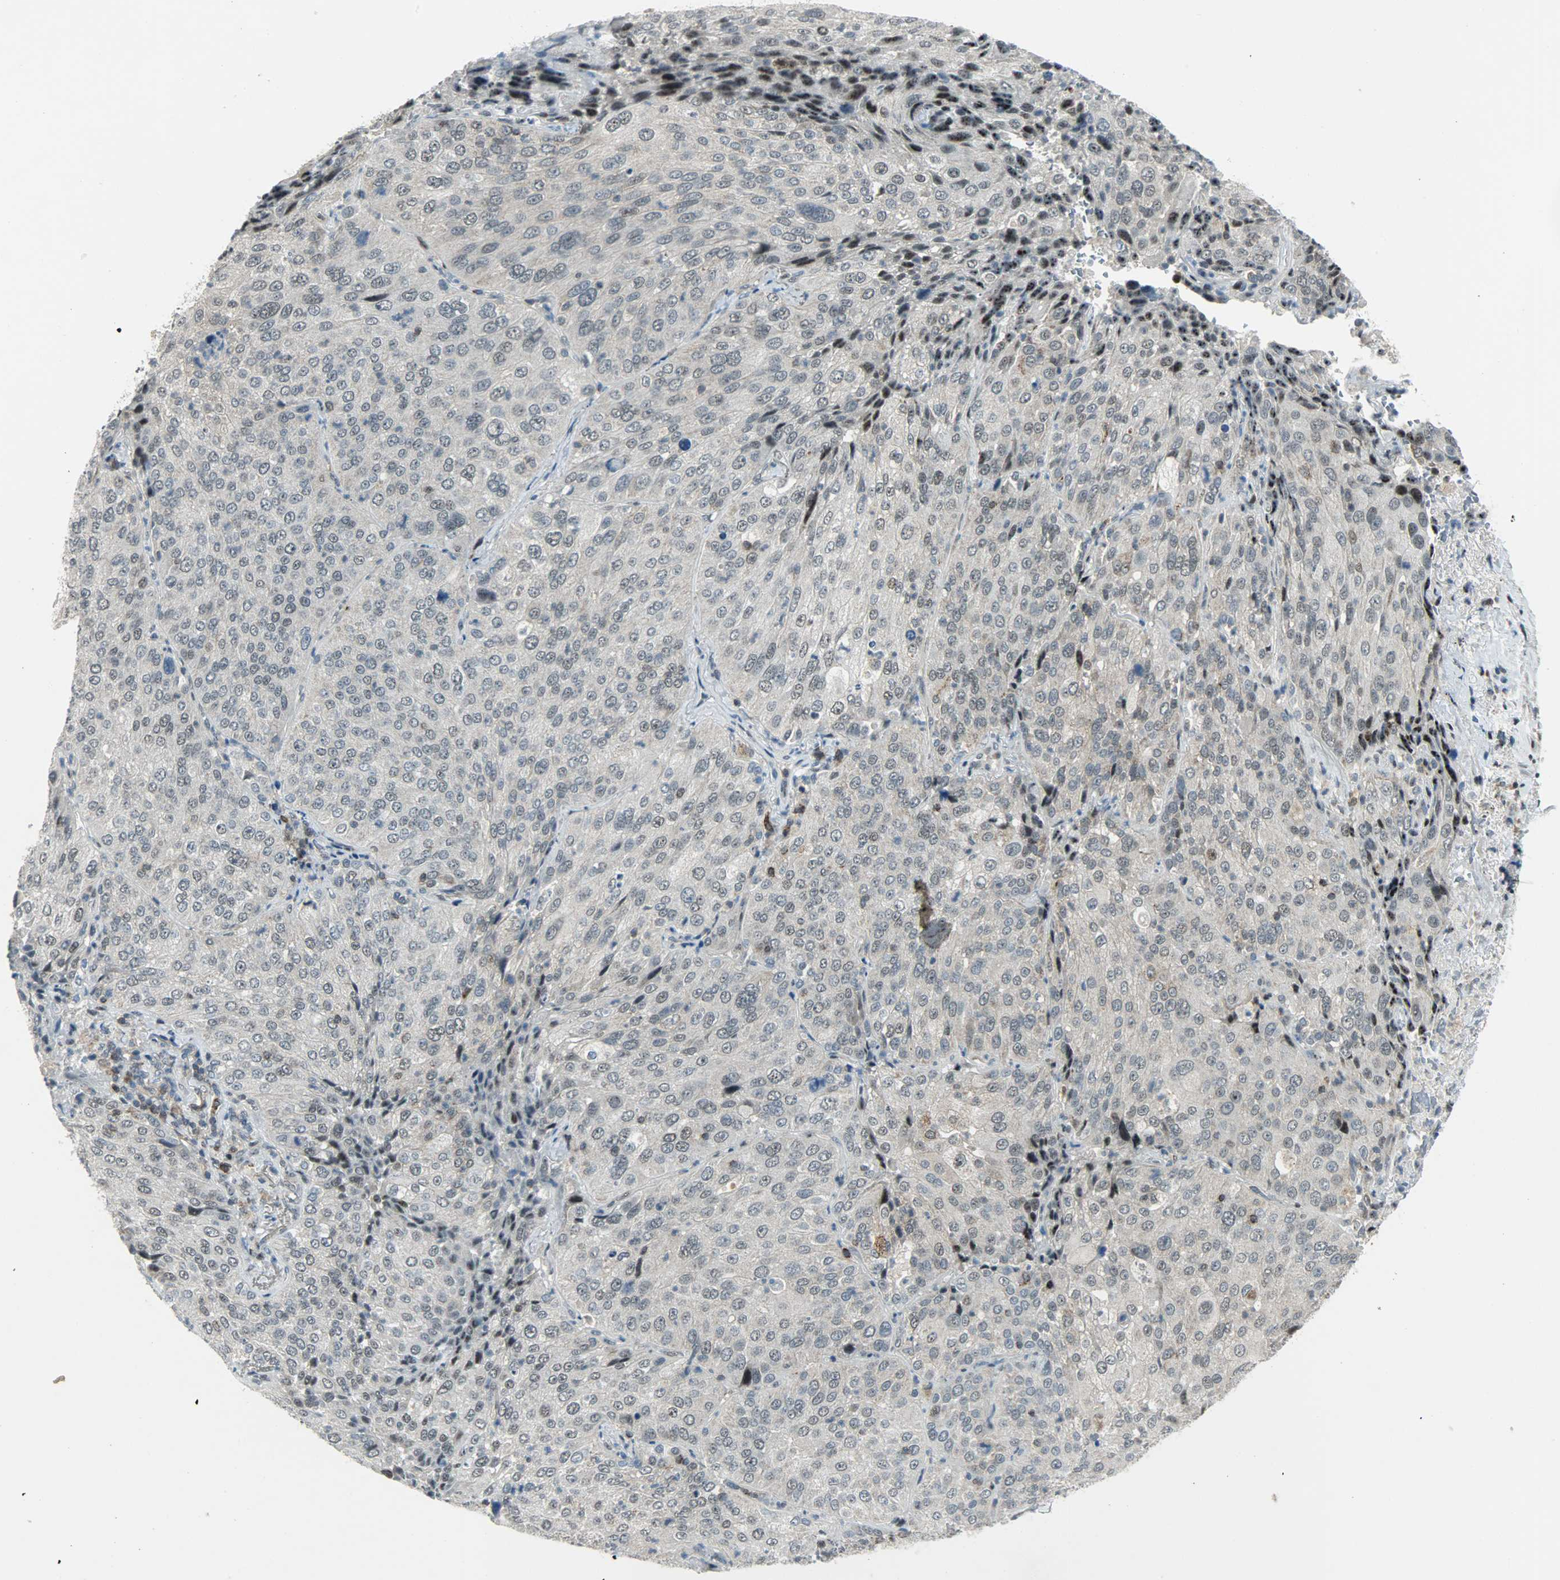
{"staining": {"intensity": "weak", "quantity": "25%-75%", "location": "cytoplasmic/membranous,nuclear"}, "tissue": "lung cancer", "cell_type": "Tumor cells", "image_type": "cancer", "snomed": [{"axis": "morphology", "description": "Squamous cell carcinoma, NOS"}, {"axis": "topography", "description": "Lung"}], "caption": "Immunohistochemical staining of human lung squamous cell carcinoma demonstrates low levels of weak cytoplasmic/membranous and nuclear expression in about 25%-75% of tumor cells.", "gene": "IL15", "patient": {"sex": "male", "age": 54}}